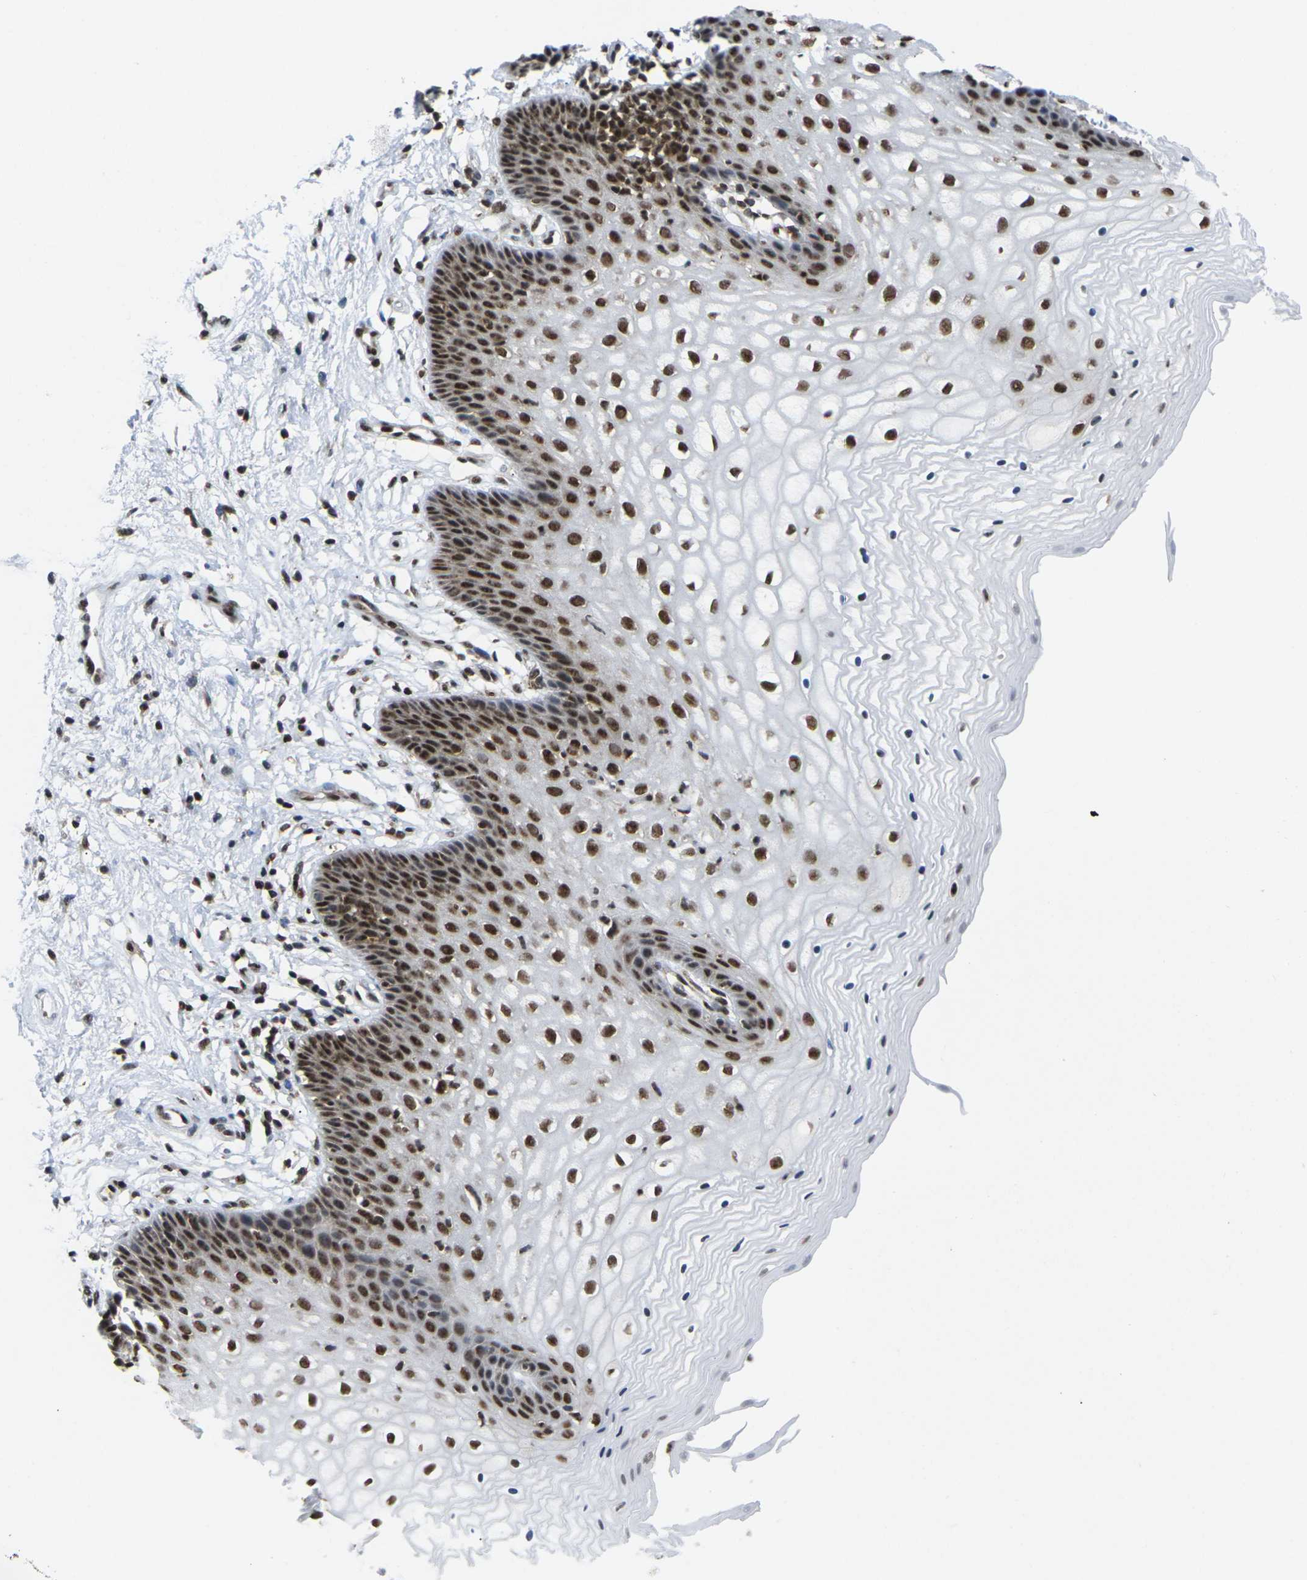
{"staining": {"intensity": "strong", "quantity": ">75%", "location": "nuclear"}, "tissue": "vagina", "cell_type": "Squamous epithelial cells", "image_type": "normal", "snomed": [{"axis": "morphology", "description": "Normal tissue, NOS"}, {"axis": "topography", "description": "Vagina"}], "caption": "IHC histopathology image of normal vagina: human vagina stained using immunohistochemistry (IHC) displays high levels of strong protein expression localized specifically in the nuclear of squamous epithelial cells, appearing as a nuclear brown color.", "gene": "MAGOH", "patient": {"sex": "female", "age": 34}}